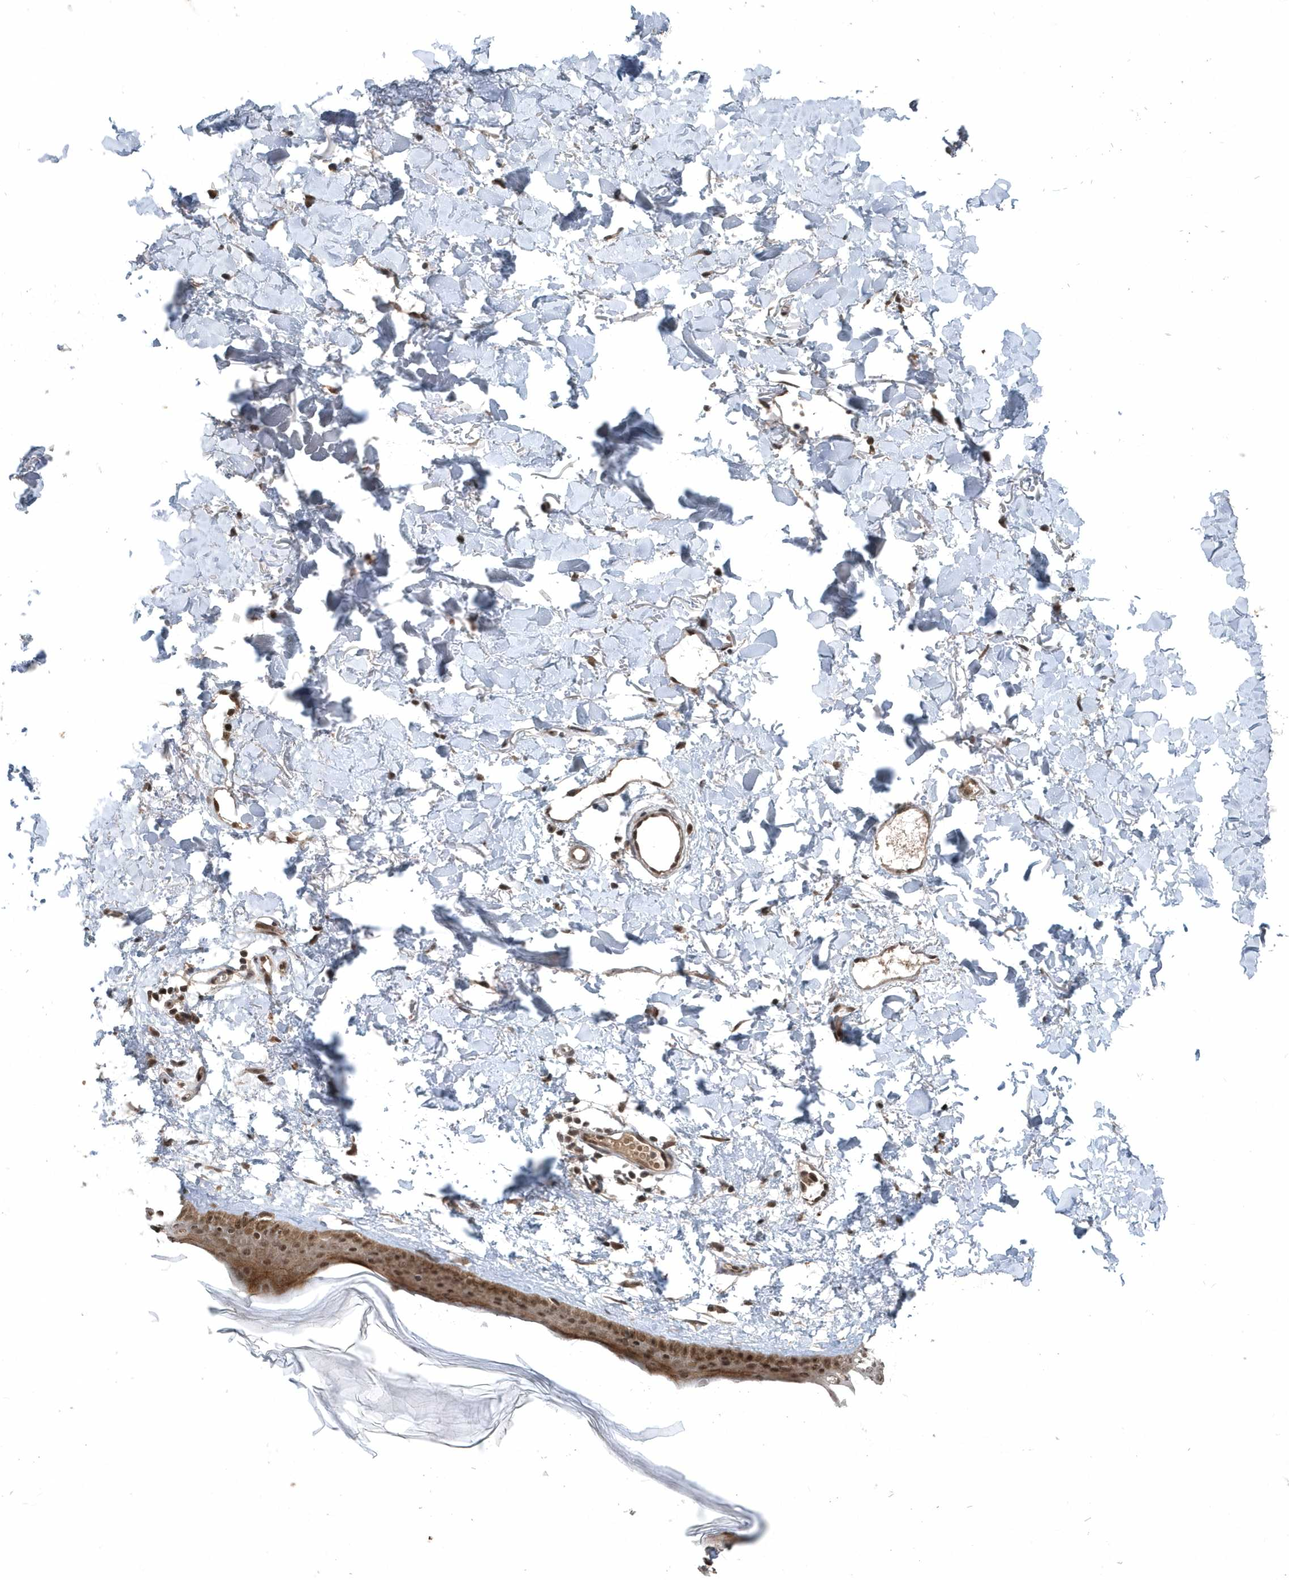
{"staining": {"intensity": "strong", "quantity": ">75%", "location": "nuclear"}, "tissue": "skin", "cell_type": "Fibroblasts", "image_type": "normal", "snomed": [{"axis": "morphology", "description": "Normal tissue, NOS"}, {"axis": "topography", "description": "Skin"}], "caption": "Fibroblasts display high levels of strong nuclear positivity in approximately >75% of cells in benign human skin. (DAB = brown stain, brightfield microscopy at high magnification).", "gene": "QTRT2", "patient": {"sex": "female", "age": 58}}